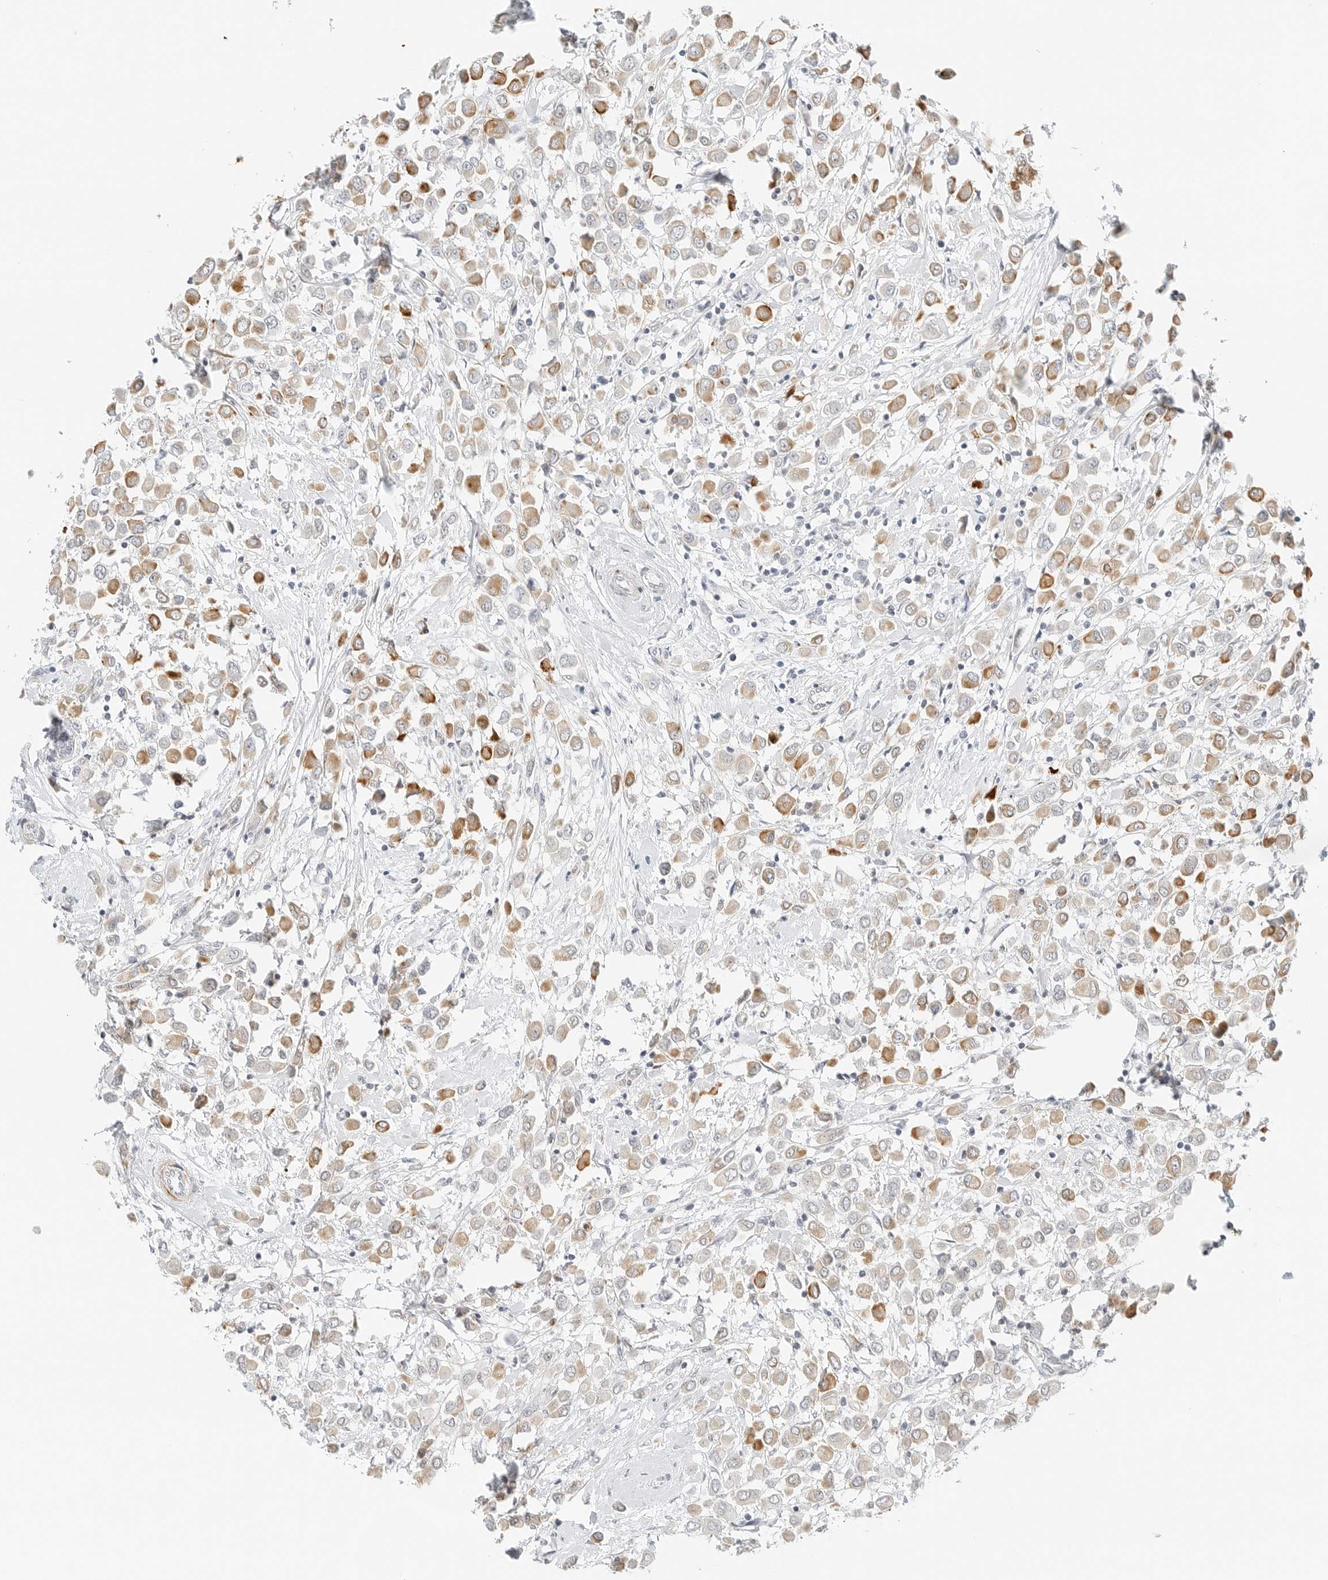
{"staining": {"intensity": "moderate", "quantity": "25%-75%", "location": "cytoplasmic/membranous"}, "tissue": "breast cancer", "cell_type": "Tumor cells", "image_type": "cancer", "snomed": [{"axis": "morphology", "description": "Duct carcinoma"}, {"axis": "topography", "description": "Breast"}], "caption": "Tumor cells exhibit medium levels of moderate cytoplasmic/membranous expression in about 25%-75% of cells in breast cancer. Nuclei are stained in blue.", "gene": "IQCC", "patient": {"sex": "female", "age": 61}}